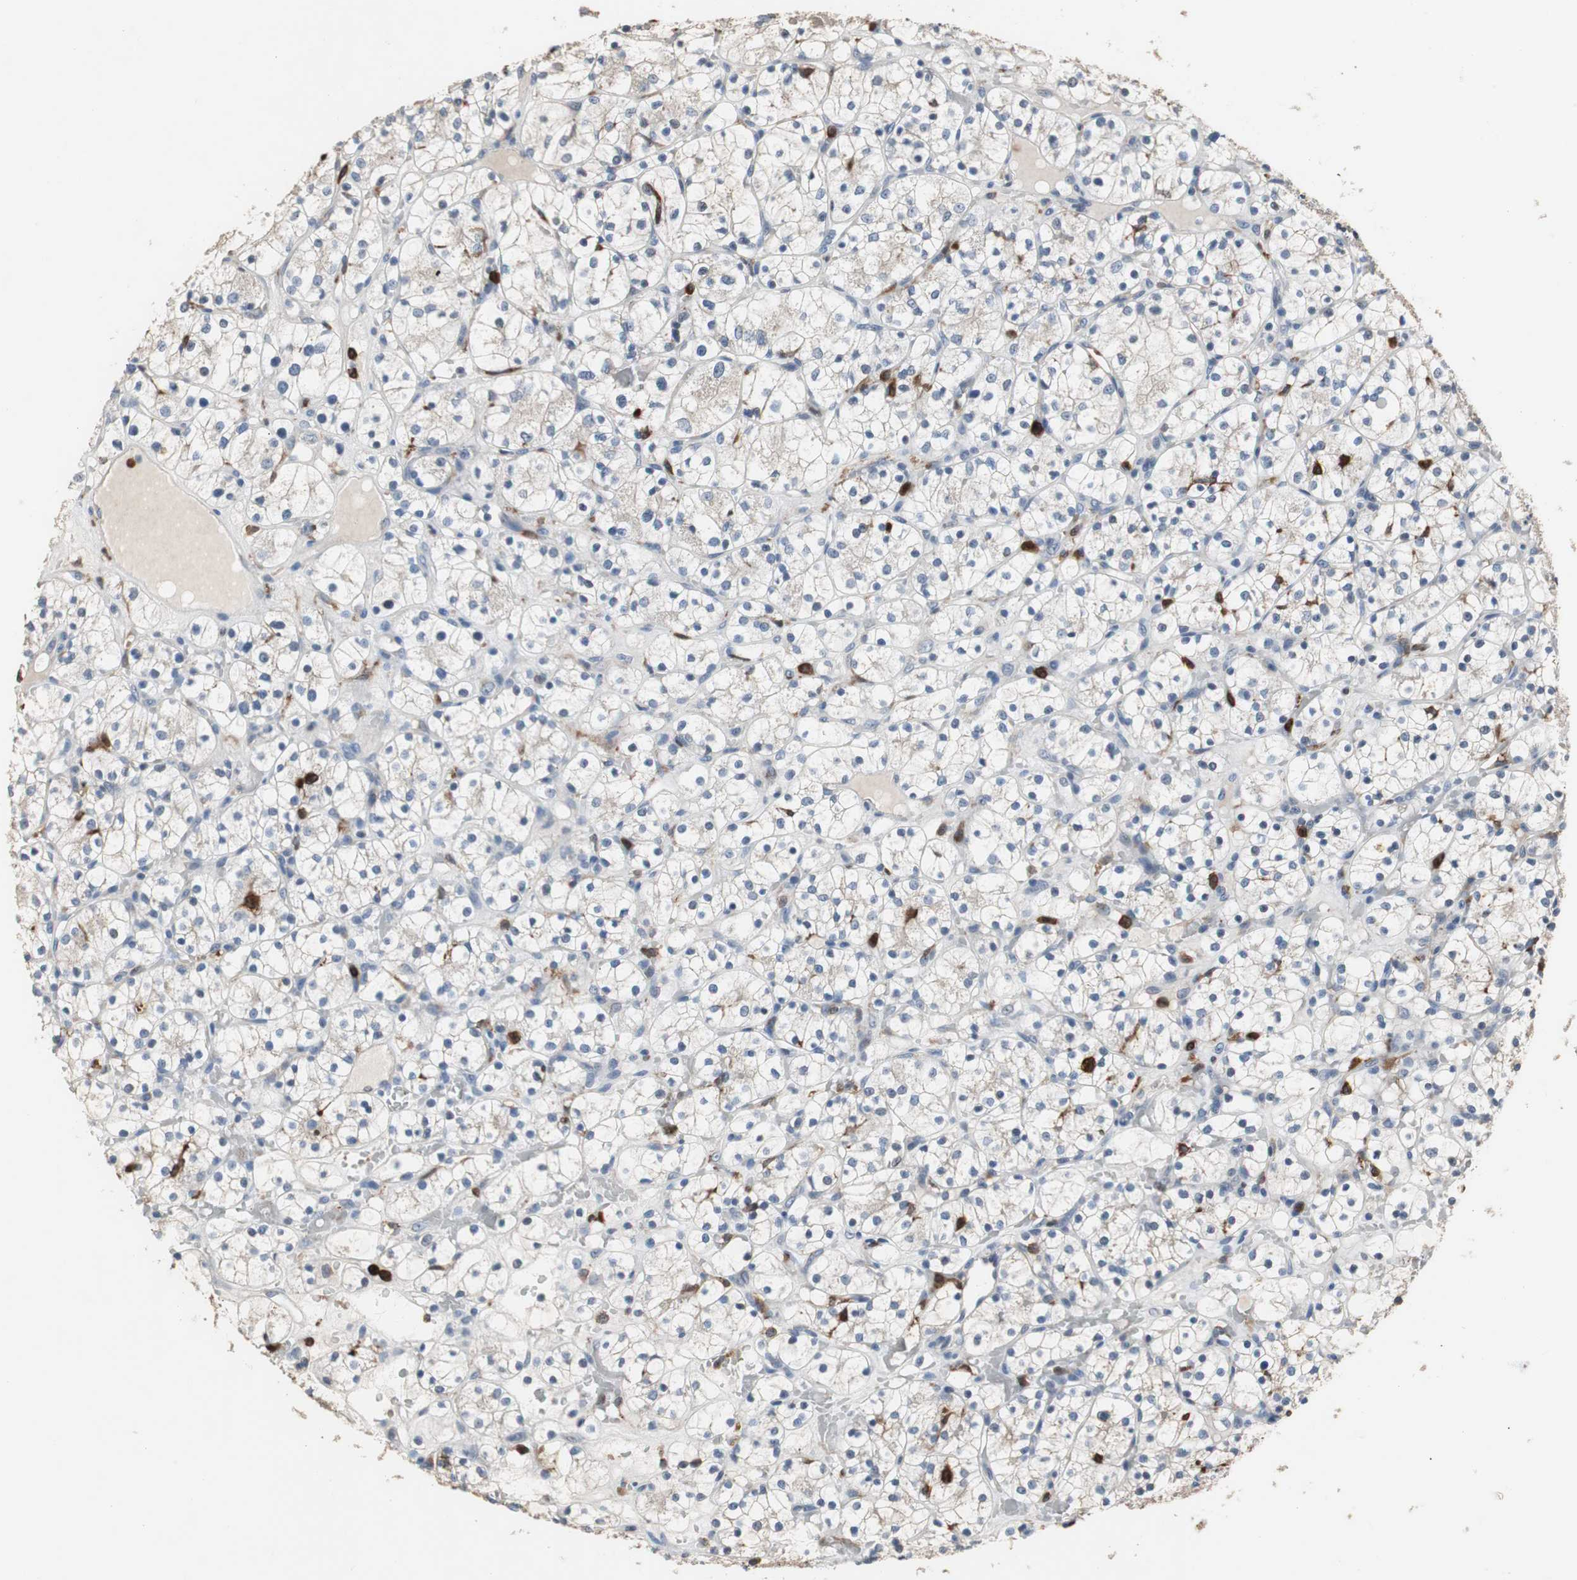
{"staining": {"intensity": "negative", "quantity": "none", "location": "none"}, "tissue": "renal cancer", "cell_type": "Tumor cells", "image_type": "cancer", "snomed": [{"axis": "morphology", "description": "Adenocarcinoma, NOS"}, {"axis": "topography", "description": "Kidney"}], "caption": "Human renal cancer (adenocarcinoma) stained for a protein using immunohistochemistry (IHC) exhibits no positivity in tumor cells.", "gene": "NCF2", "patient": {"sex": "female", "age": 60}}